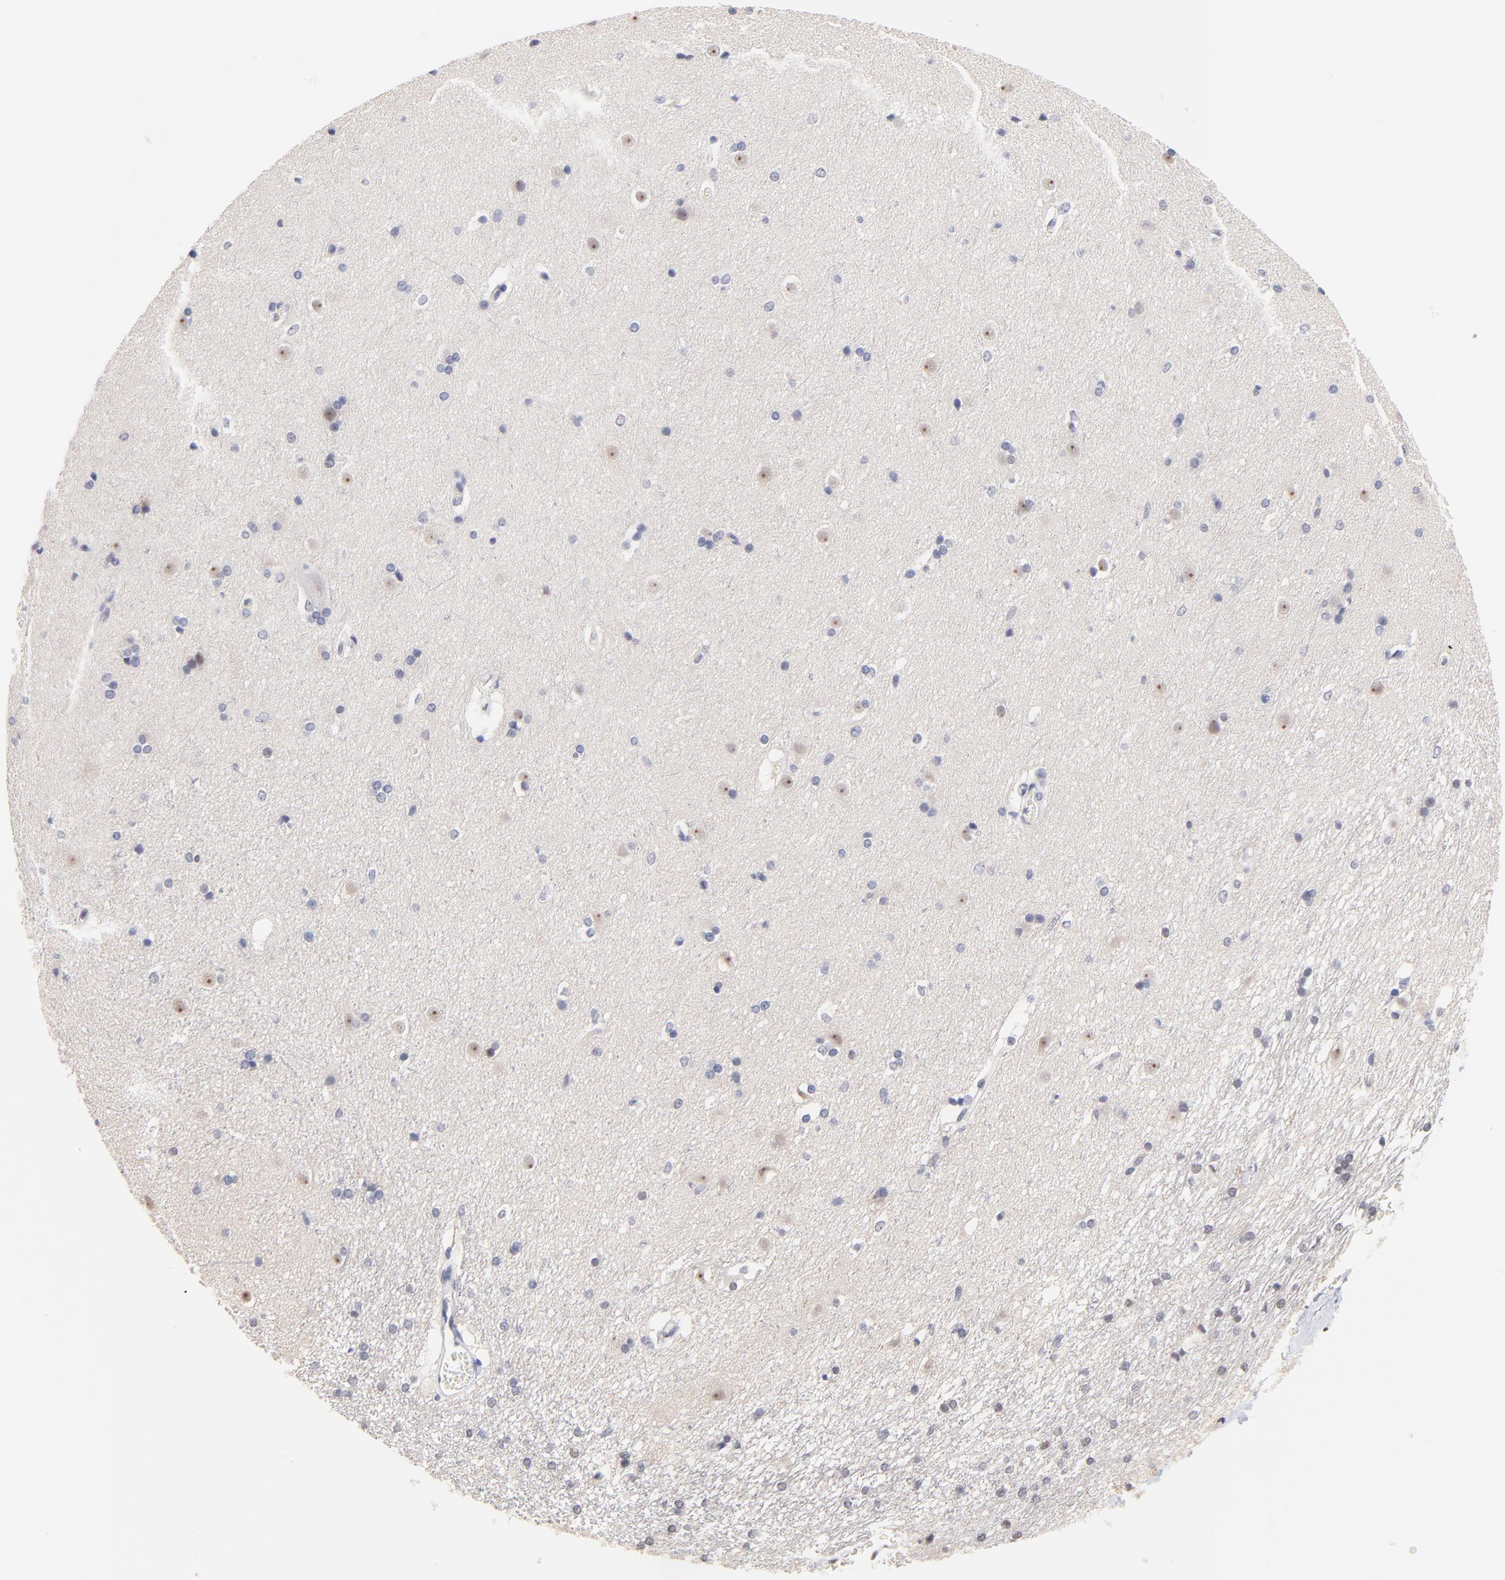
{"staining": {"intensity": "negative", "quantity": "none", "location": "none"}, "tissue": "caudate", "cell_type": "Glial cells", "image_type": "normal", "snomed": [{"axis": "morphology", "description": "Normal tissue, NOS"}, {"axis": "topography", "description": "Lateral ventricle wall"}], "caption": "Glial cells are negative for brown protein staining in benign caudate.", "gene": "ZNF74", "patient": {"sex": "female", "age": 19}}